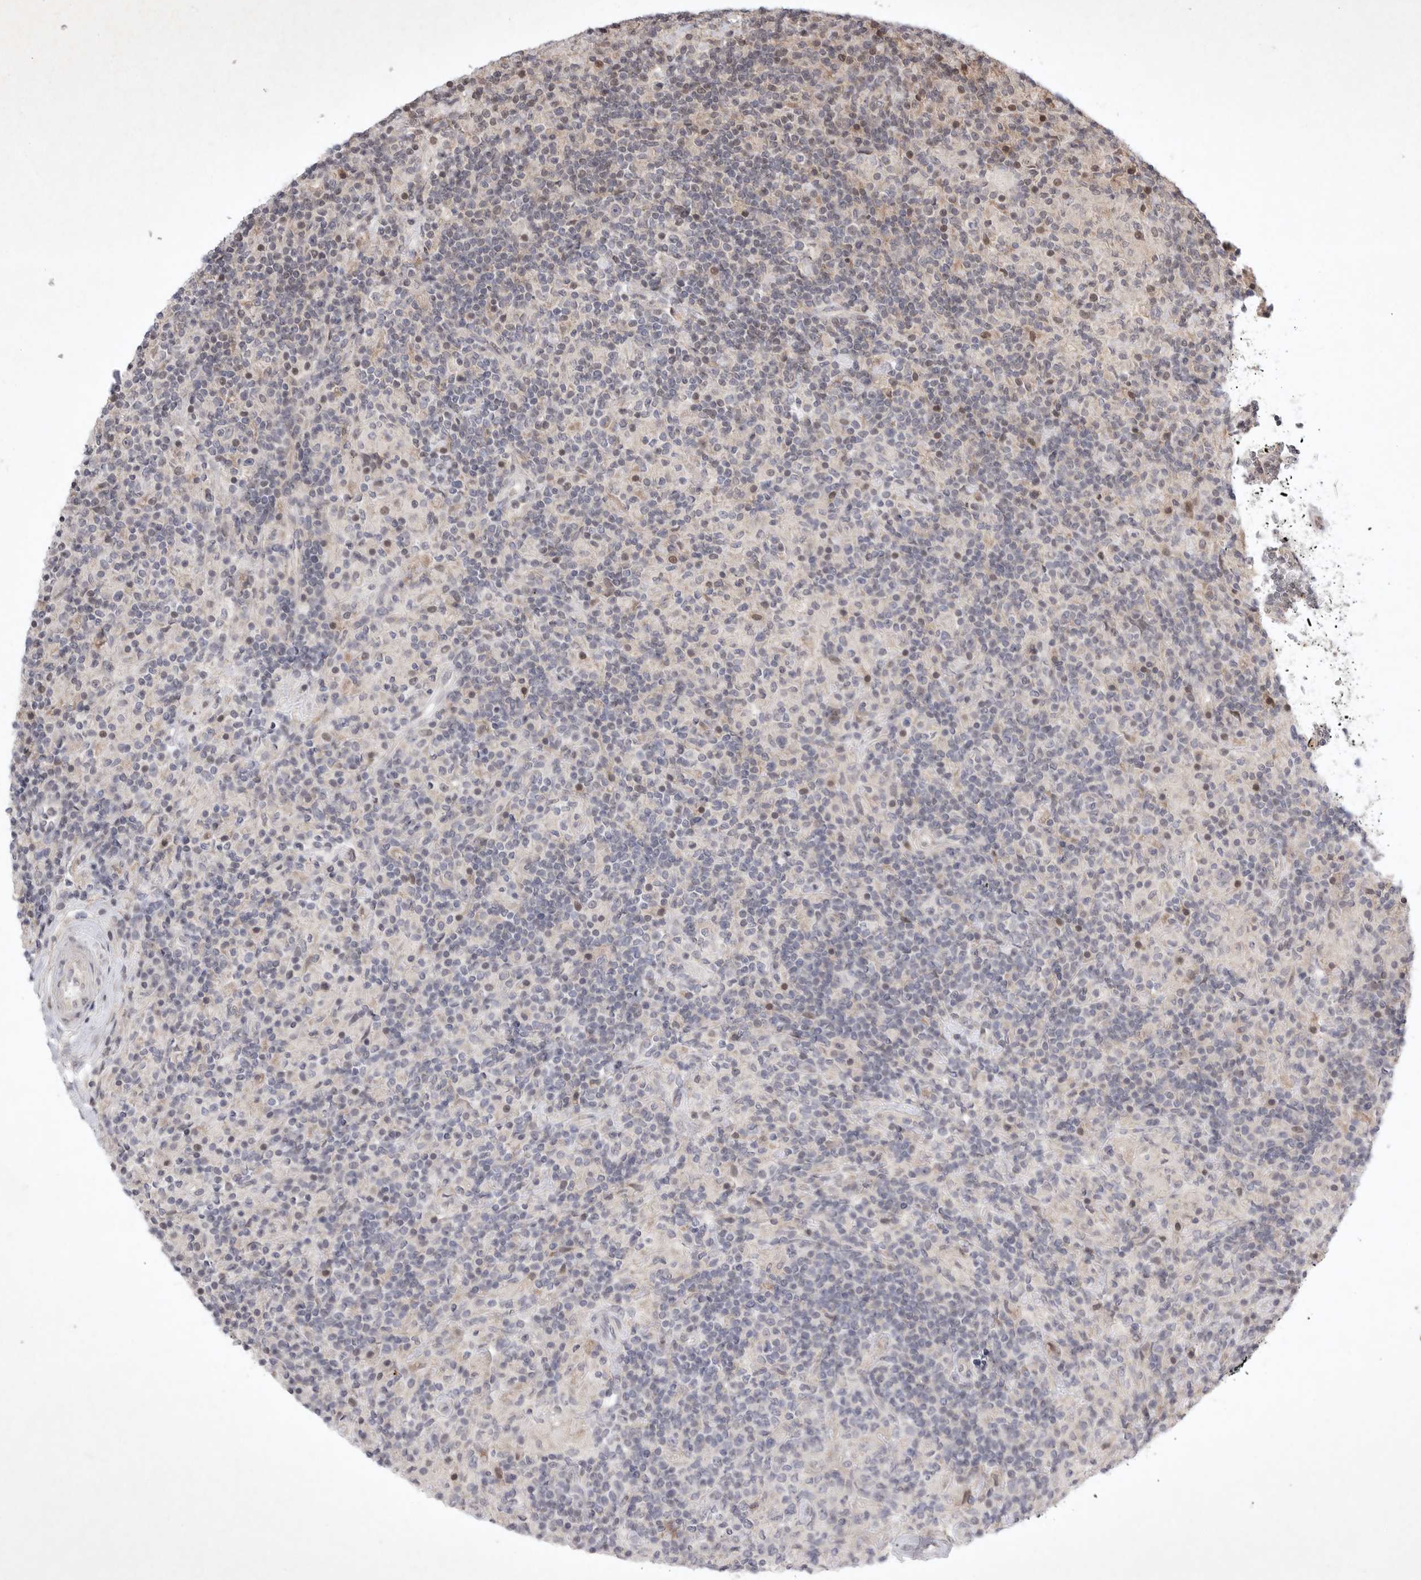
{"staining": {"intensity": "negative", "quantity": "none", "location": "none"}, "tissue": "lymphoma", "cell_type": "Tumor cells", "image_type": "cancer", "snomed": [{"axis": "morphology", "description": "Hodgkin's disease, NOS"}, {"axis": "topography", "description": "Lymph node"}], "caption": "This is an immunohistochemistry image of lymphoma. There is no positivity in tumor cells.", "gene": "EIF2AK1", "patient": {"sex": "male", "age": 70}}